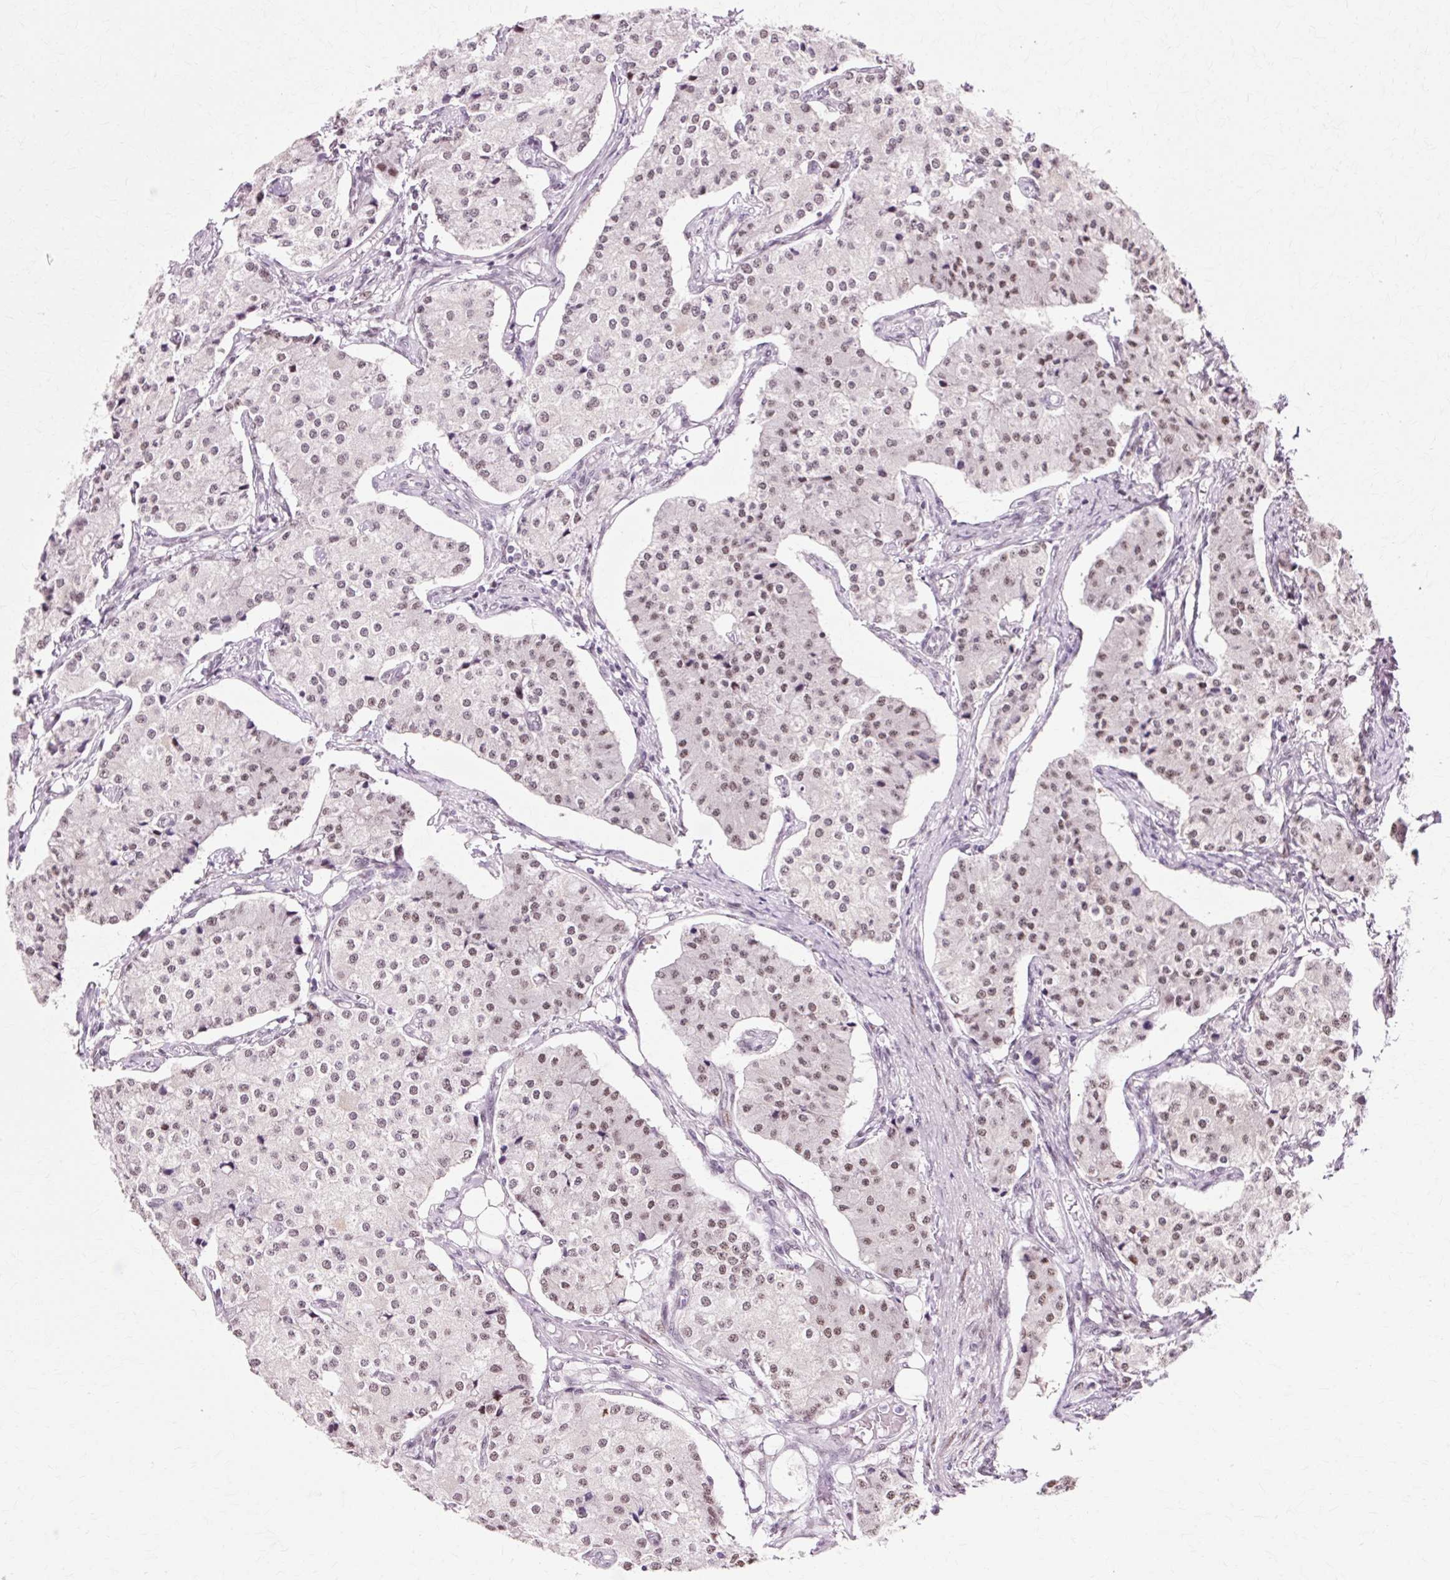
{"staining": {"intensity": "weak", "quantity": ">75%", "location": "nuclear"}, "tissue": "carcinoid", "cell_type": "Tumor cells", "image_type": "cancer", "snomed": [{"axis": "morphology", "description": "Carcinoid, malignant, NOS"}, {"axis": "topography", "description": "Colon"}], "caption": "Immunohistochemistry (IHC) of human carcinoid demonstrates low levels of weak nuclear expression in approximately >75% of tumor cells.", "gene": "MACROD2", "patient": {"sex": "female", "age": 52}}